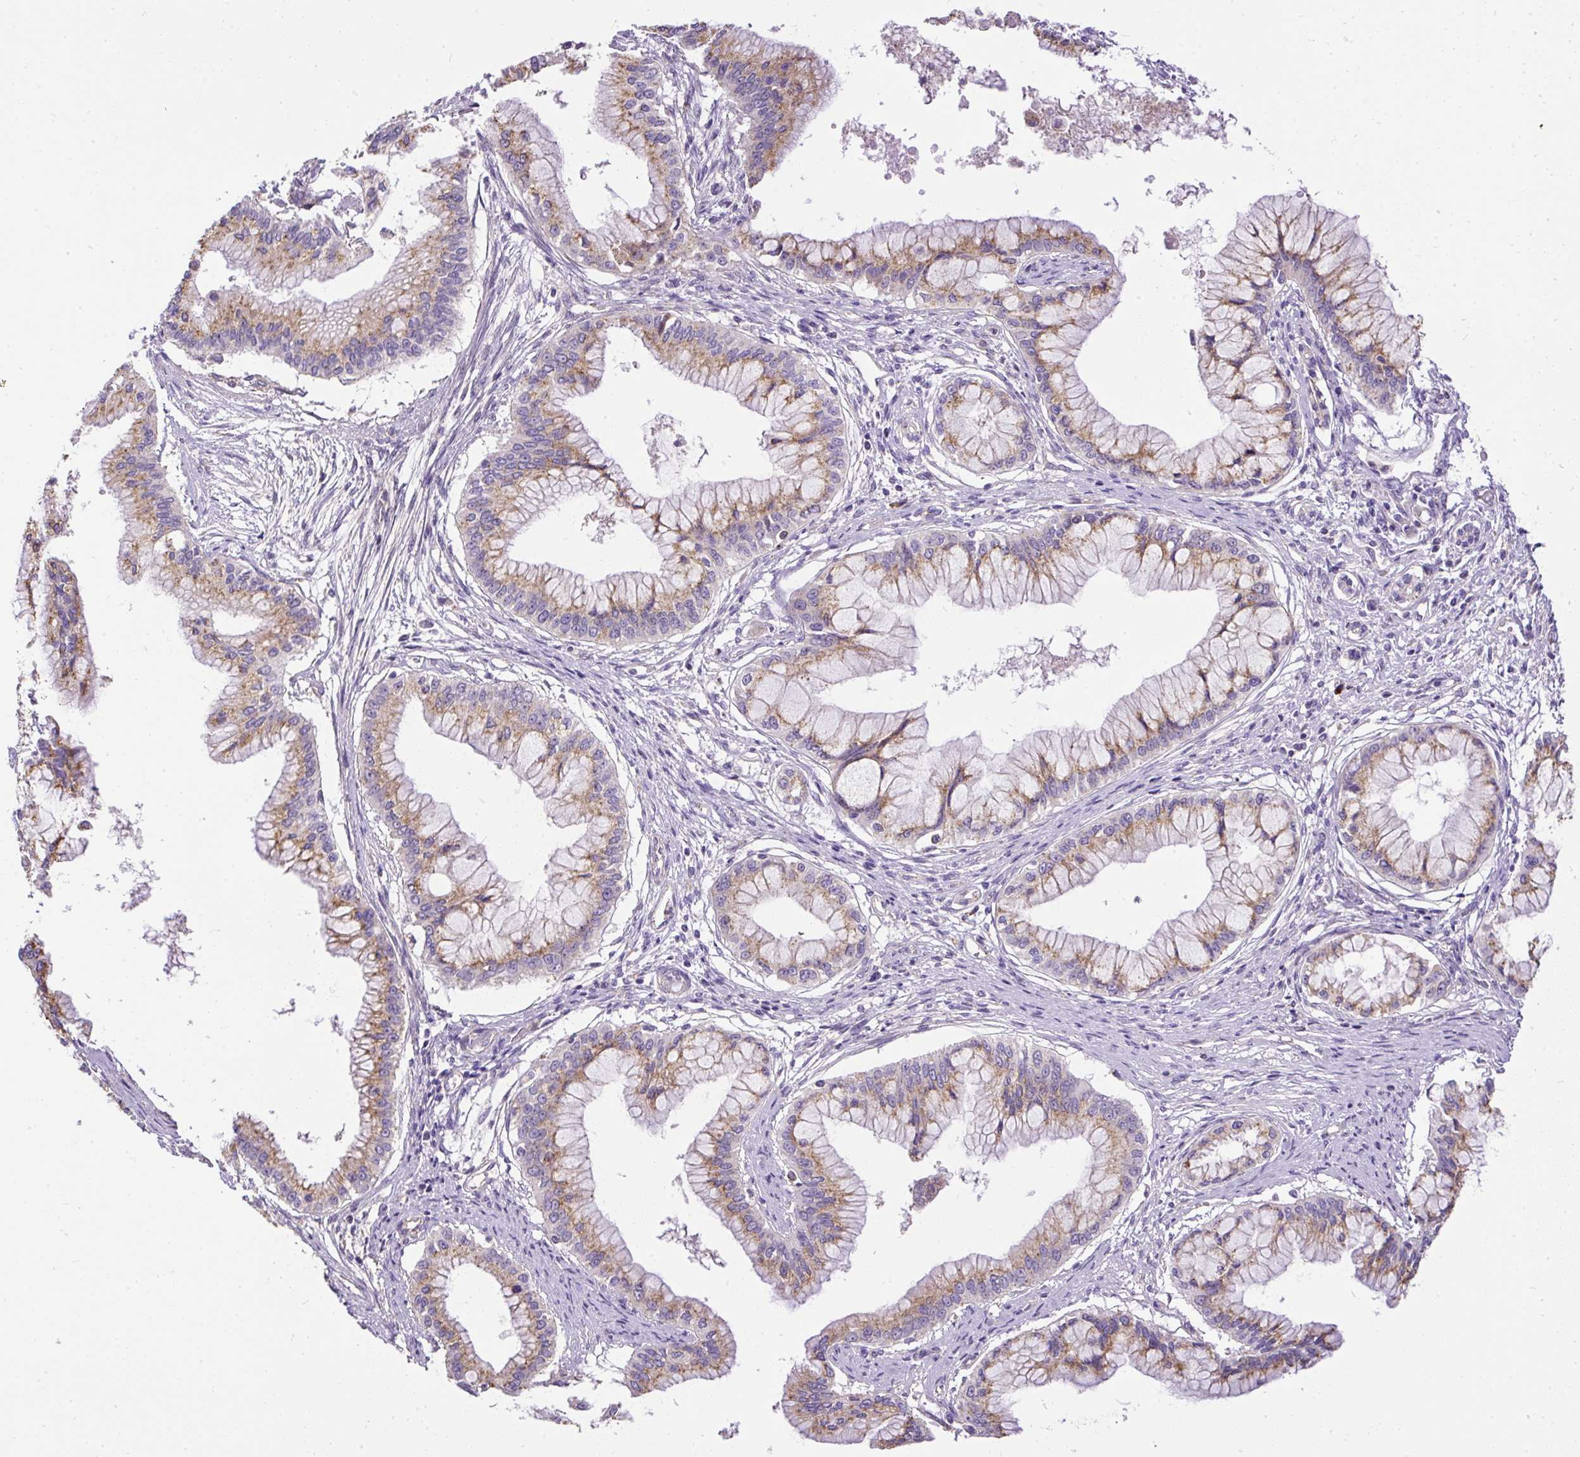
{"staining": {"intensity": "moderate", "quantity": ">75%", "location": "cytoplasmic/membranous"}, "tissue": "pancreatic cancer", "cell_type": "Tumor cells", "image_type": "cancer", "snomed": [{"axis": "morphology", "description": "Adenocarcinoma, NOS"}, {"axis": "topography", "description": "Pancreas"}], "caption": "Pancreatic cancer (adenocarcinoma) tissue shows moderate cytoplasmic/membranous positivity in approximately >75% of tumor cells, visualized by immunohistochemistry.", "gene": "CFAP47", "patient": {"sex": "male", "age": 46}}